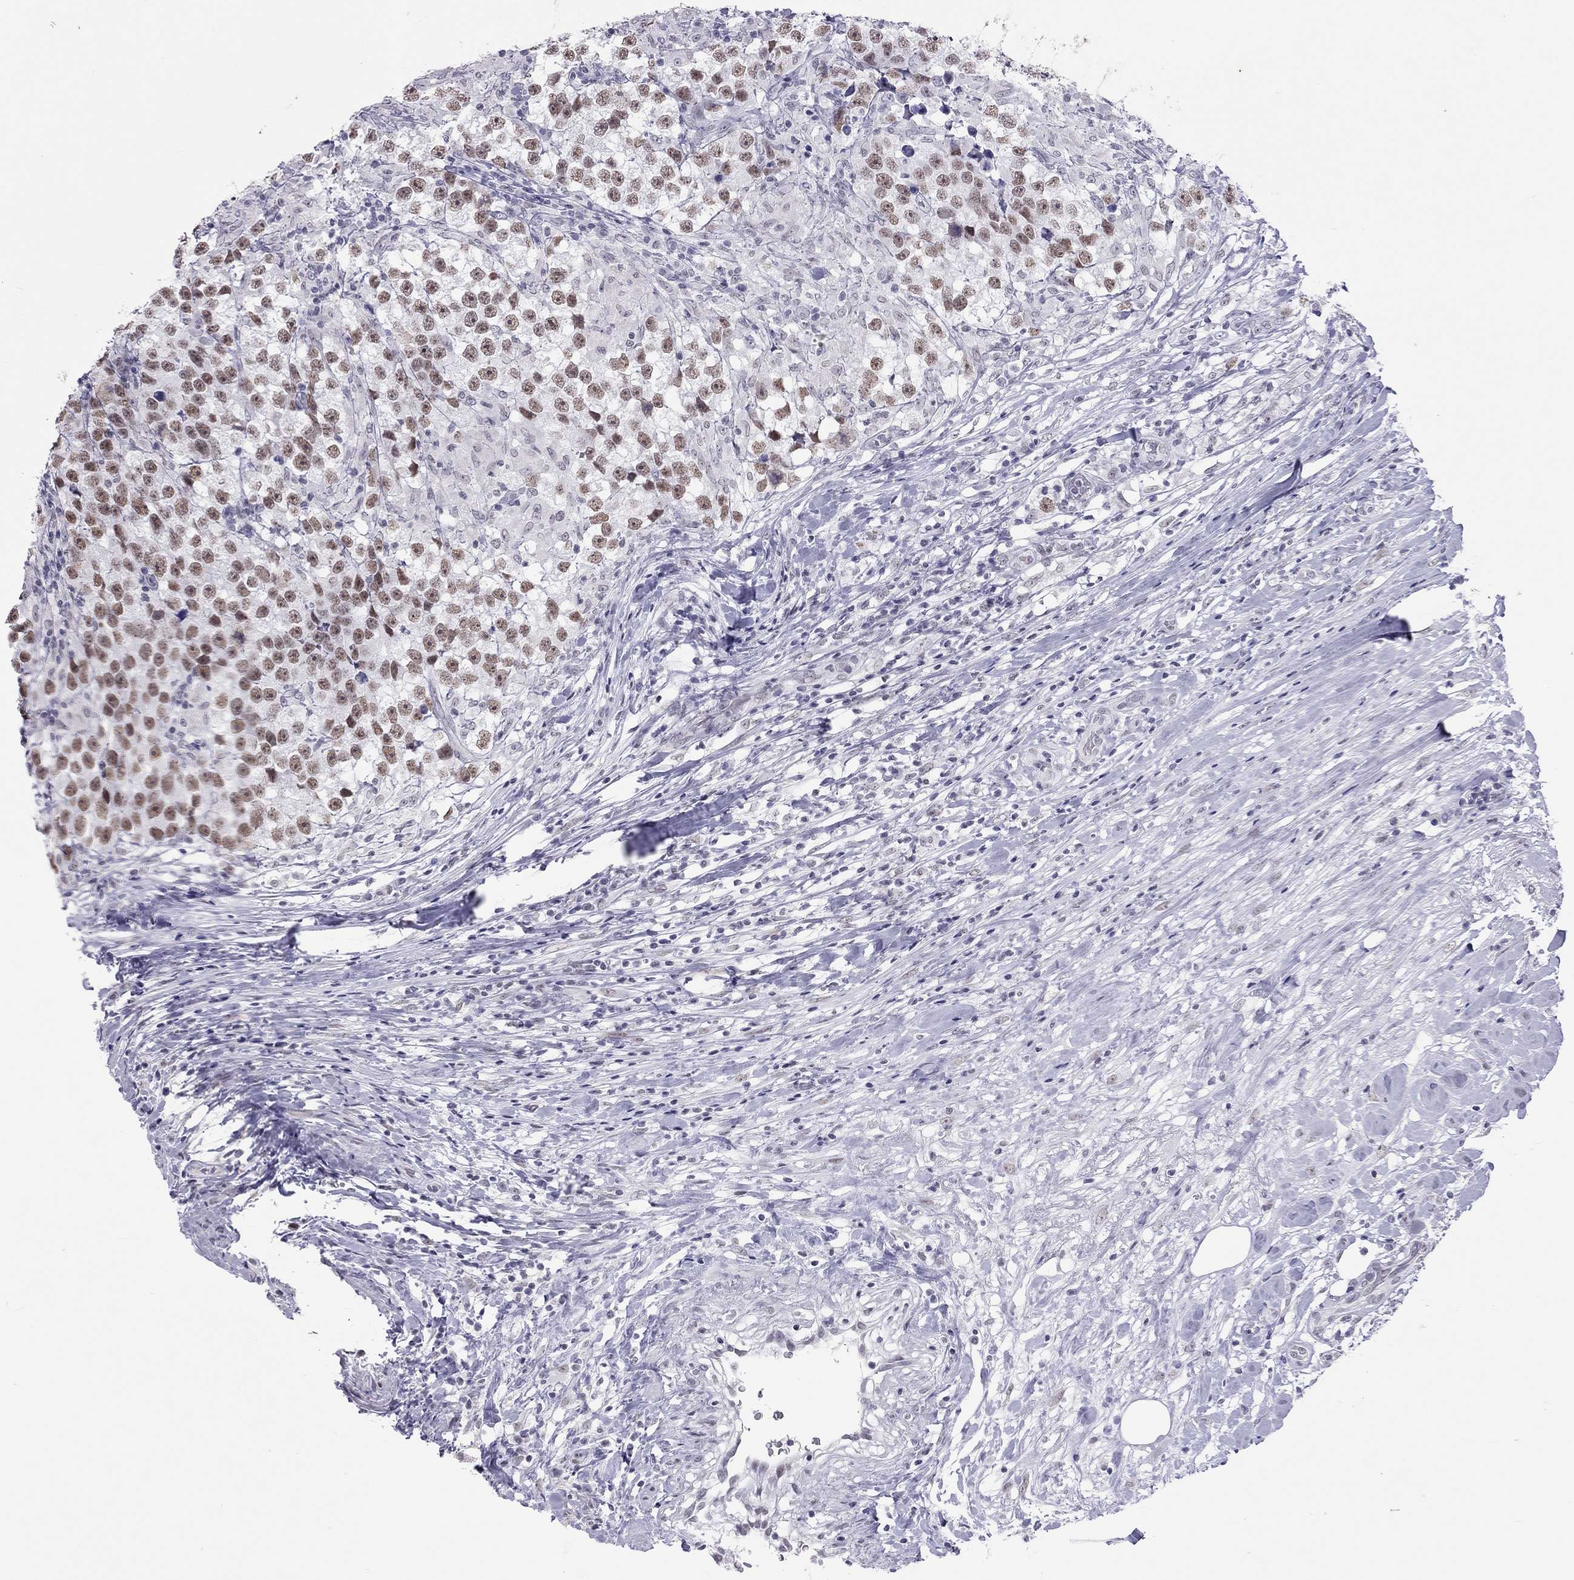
{"staining": {"intensity": "moderate", "quantity": ">75%", "location": "nuclear"}, "tissue": "testis cancer", "cell_type": "Tumor cells", "image_type": "cancer", "snomed": [{"axis": "morphology", "description": "Seminoma, NOS"}, {"axis": "topography", "description": "Testis"}], "caption": "Moderate nuclear protein staining is identified in about >75% of tumor cells in seminoma (testis).", "gene": "JHY", "patient": {"sex": "male", "age": 46}}